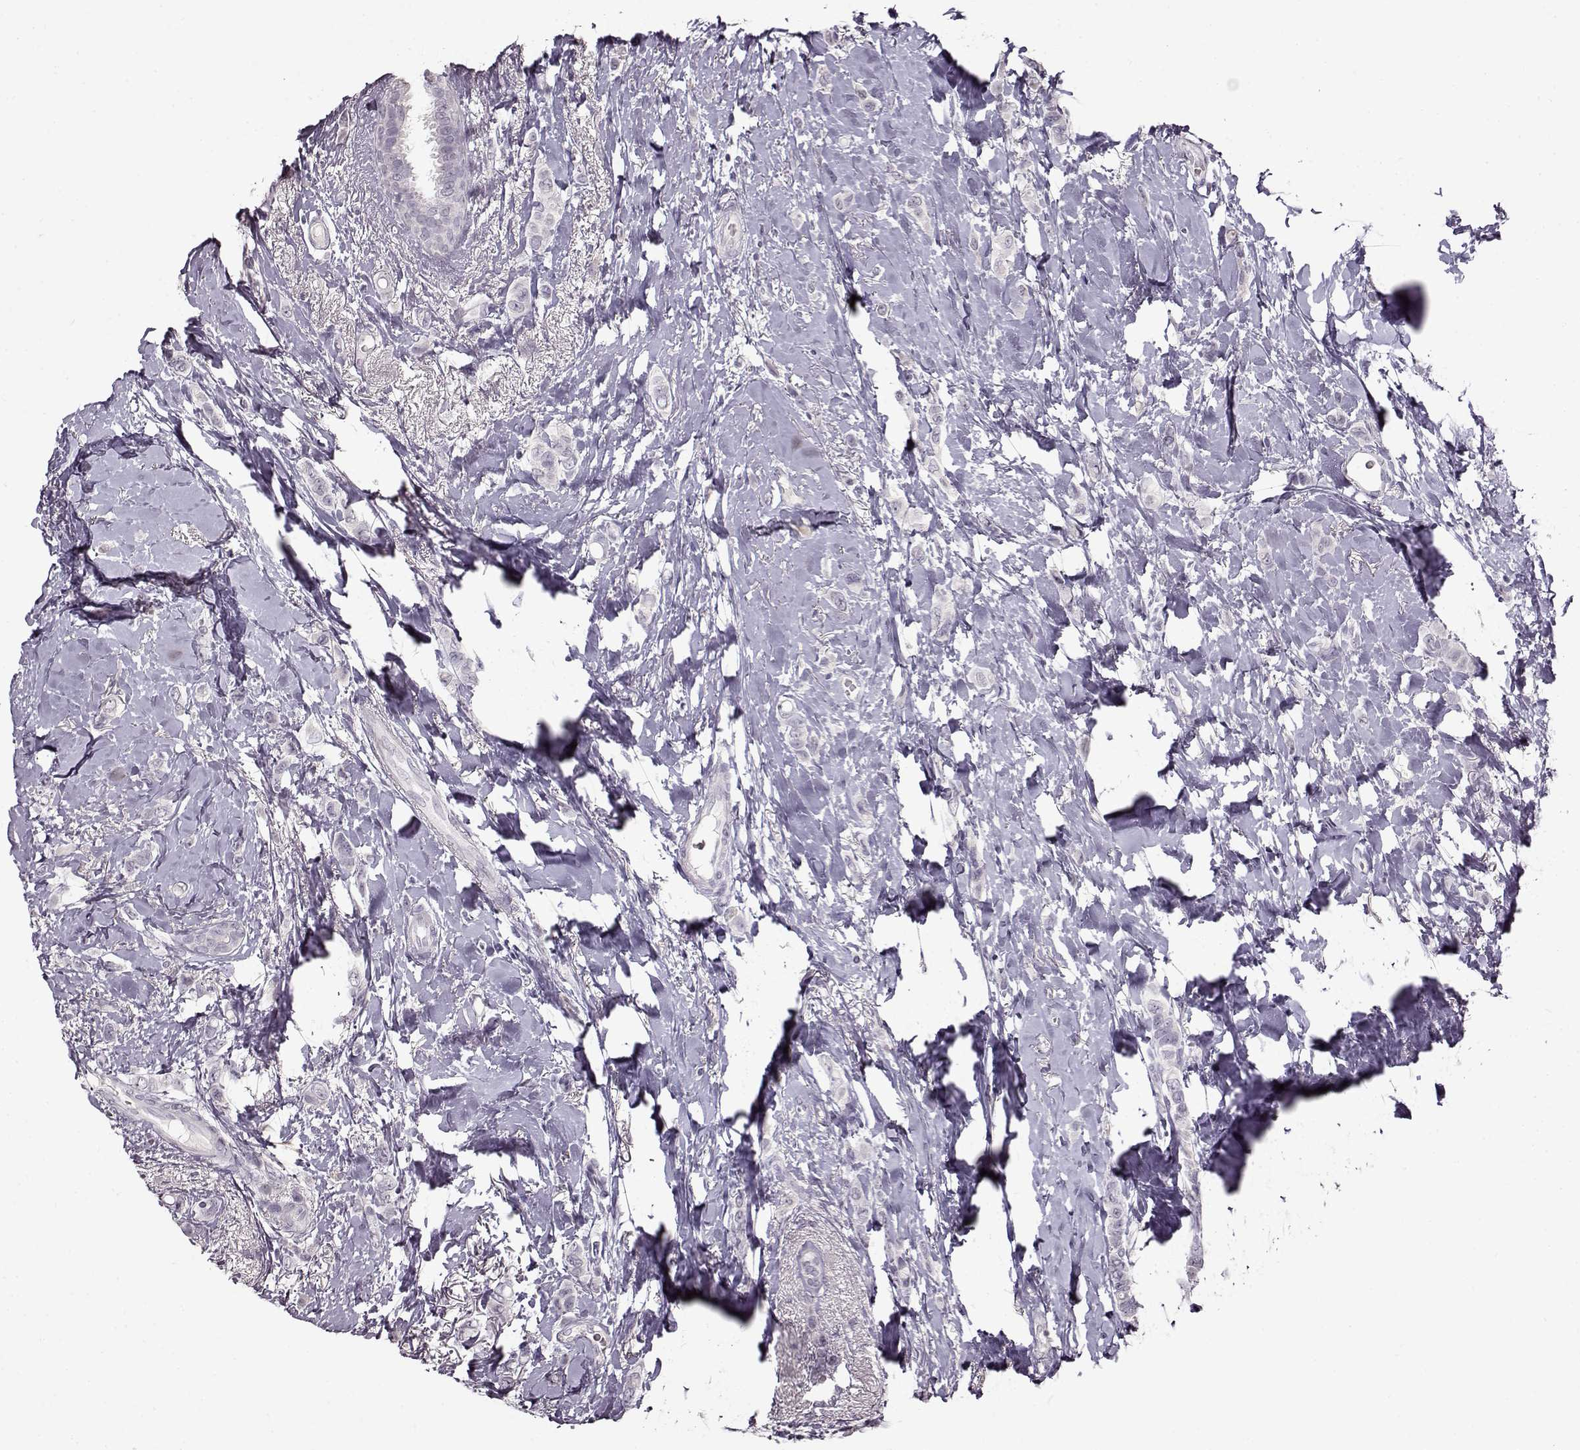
{"staining": {"intensity": "negative", "quantity": "none", "location": "none"}, "tissue": "breast cancer", "cell_type": "Tumor cells", "image_type": "cancer", "snomed": [{"axis": "morphology", "description": "Lobular carcinoma"}, {"axis": "topography", "description": "Breast"}], "caption": "A high-resolution photomicrograph shows immunohistochemistry (IHC) staining of breast cancer, which demonstrates no significant expression in tumor cells.", "gene": "FSHB", "patient": {"sex": "female", "age": 66}}